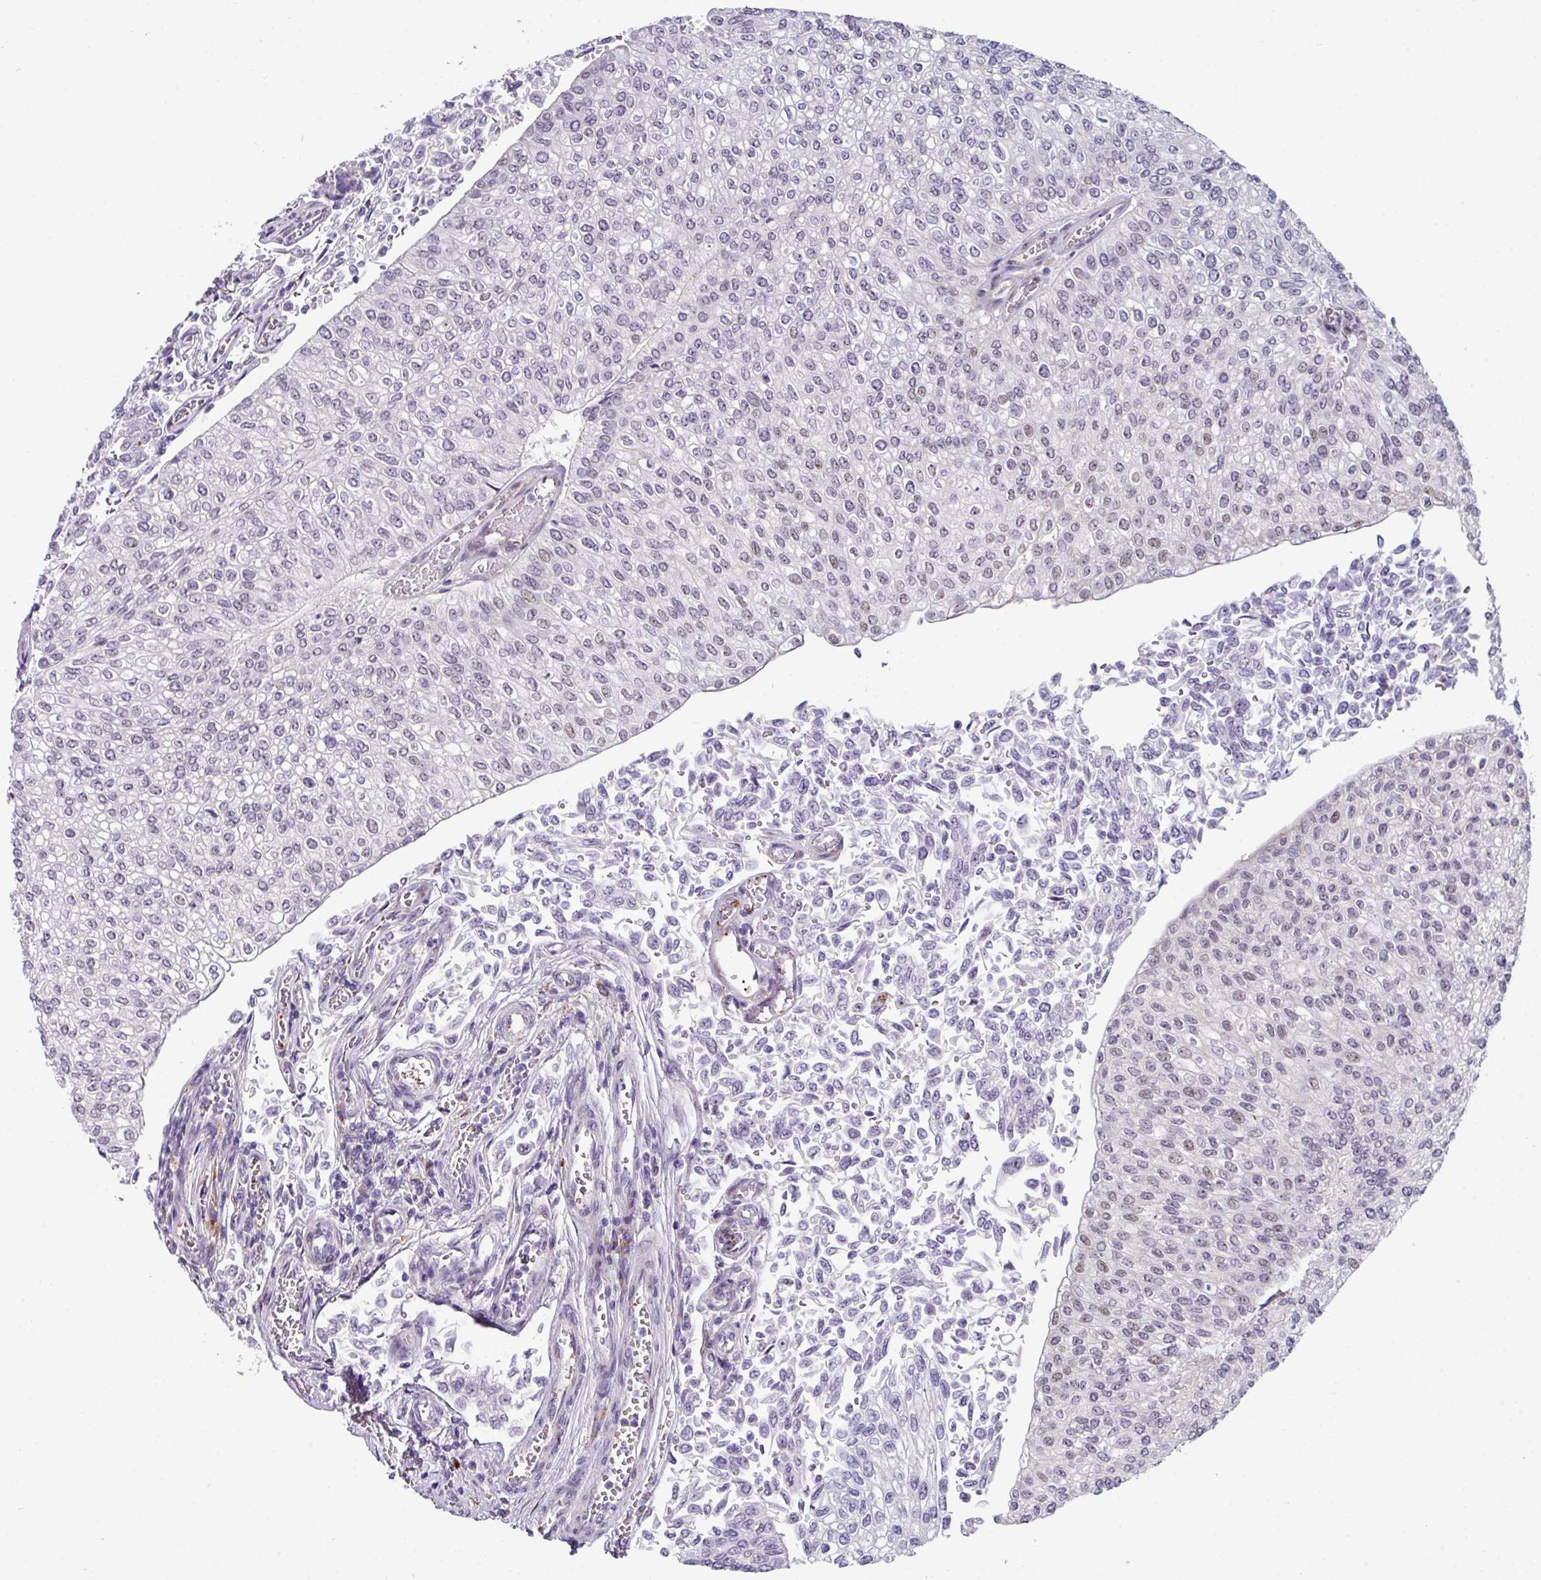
{"staining": {"intensity": "weak", "quantity": "25%-75%", "location": "nuclear"}, "tissue": "urothelial cancer", "cell_type": "Tumor cells", "image_type": "cancer", "snomed": [{"axis": "morphology", "description": "Urothelial carcinoma, NOS"}, {"axis": "topography", "description": "Urinary bladder"}], "caption": "The immunohistochemical stain highlights weak nuclear positivity in tumor cells of transitional cell carcinoma tissue.", "gene": "BMS1", "patient": {"sex": "male", "age": 59}}